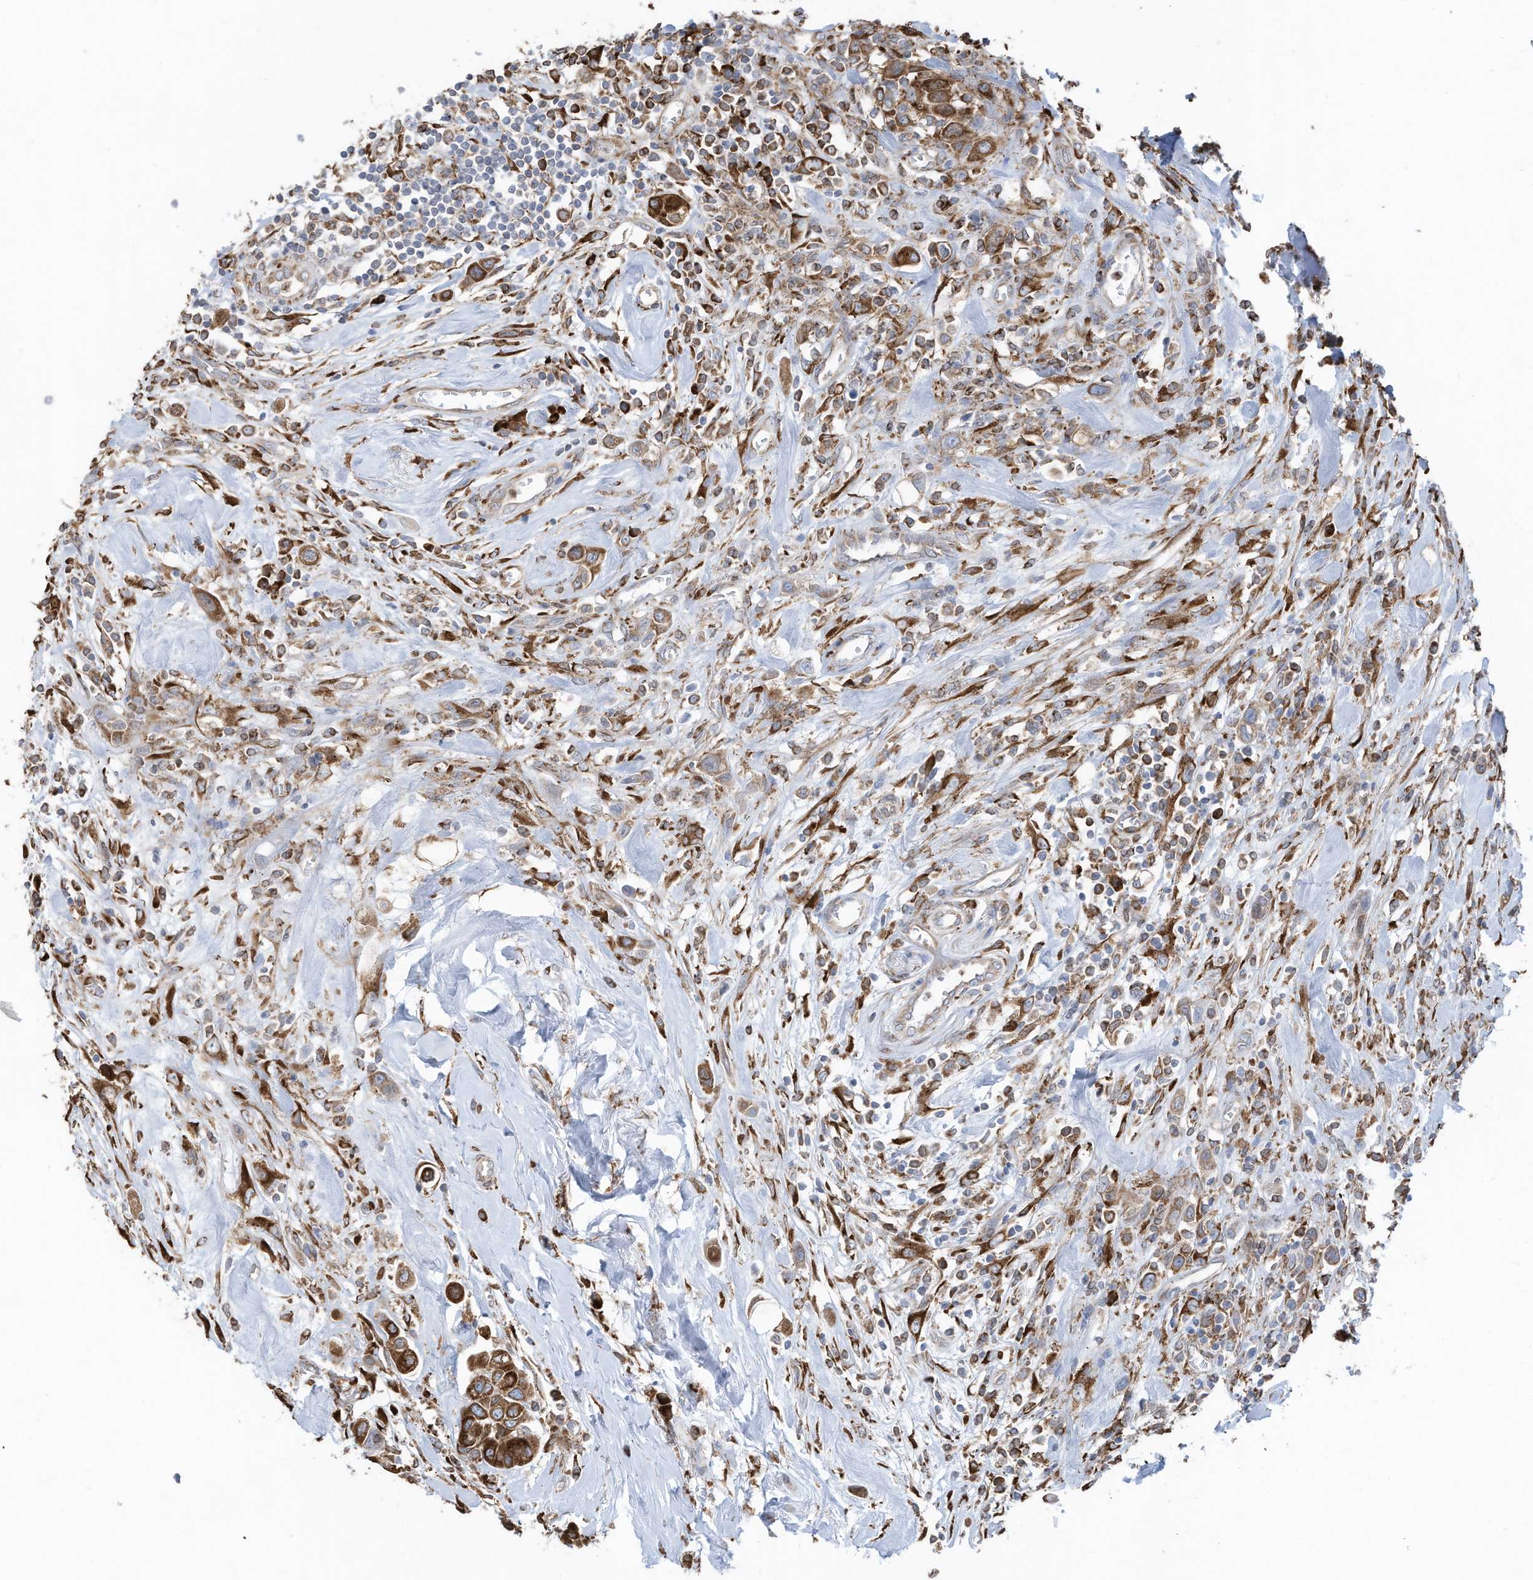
{"staining": {"intensity": "strong", "quantity": ">75%", "location": "cytoplasmic/membranous"}, "tissue": "urothelial cancer", "cell_type": "Tumor cells", "image_type": "cancer", "snomed": [{"axis": "morphology", "description": "Urothelial carcinoma, High grade"}, {"axis": "topography", "description": "Urinary bladder"}], "caption": "Immunohistochemical staining of human urothelial carcinoma (high-grade) reveals high levels of strong cytoplasmic/membranous positivity in about >75% of tumor cells.", "gene": "ZNF354C", "patient": {"sex": "male", "age": 50}}